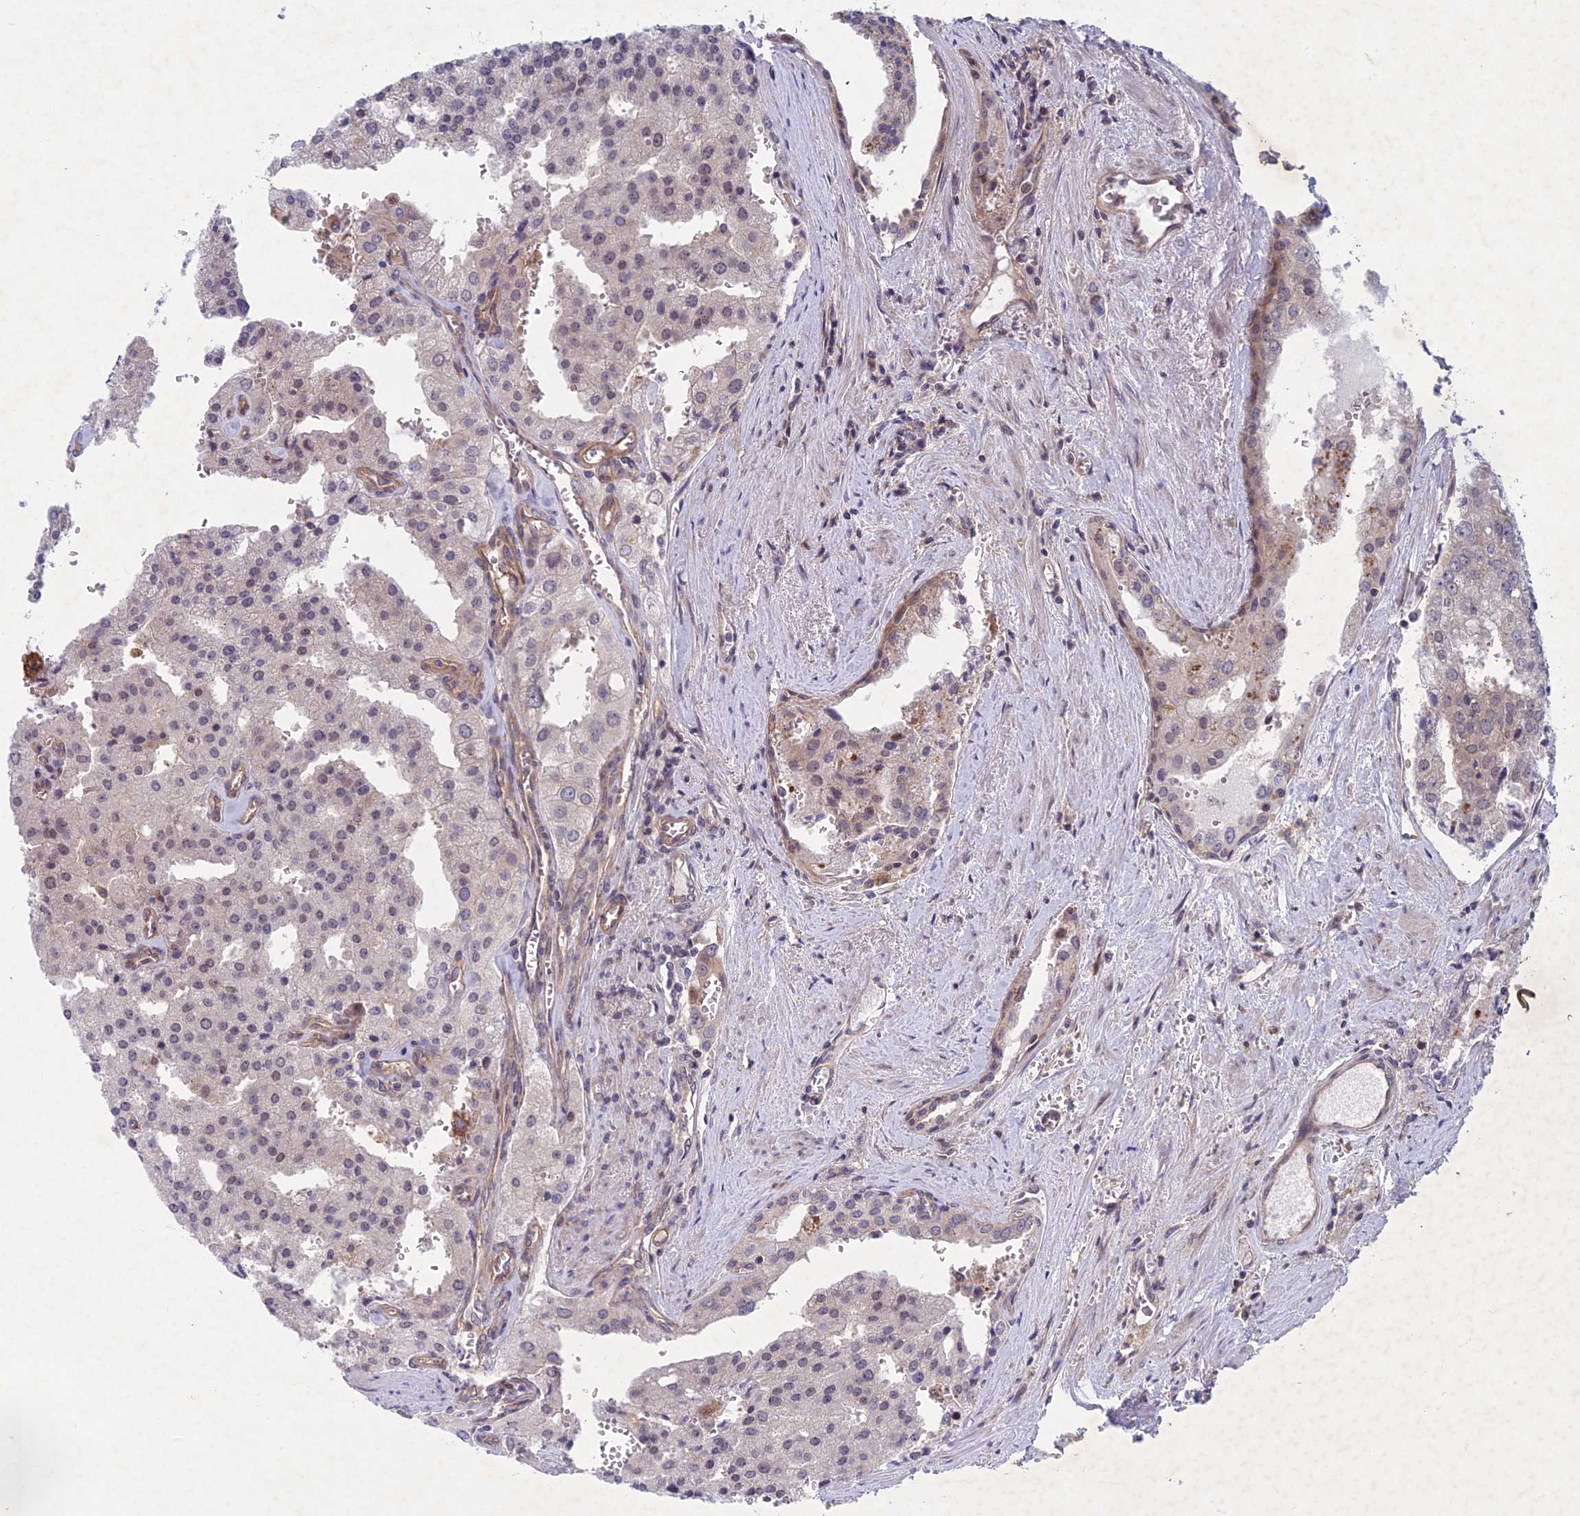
{"staining": {"intensity": "weak", "quantity": "<25%", "location": "nuclear"}, "tissue": "prostate cancer", "cell_type": "Tumor cells", "image_type": "cancer", "snomed": [{"axis": "morphology", "description": "Adenocarcinoma, High grade"}, {"axis": "topography", "description": "Prostate"}], "caption": "High power microscopy micrograph of an immunohistochemistry micrograph of adenocarcinoma (high-grade) (prostate), revealing no significant staining in tumor cells.", "gene": "PTHLH", "patient": {"sex": "male", "age": 68}}